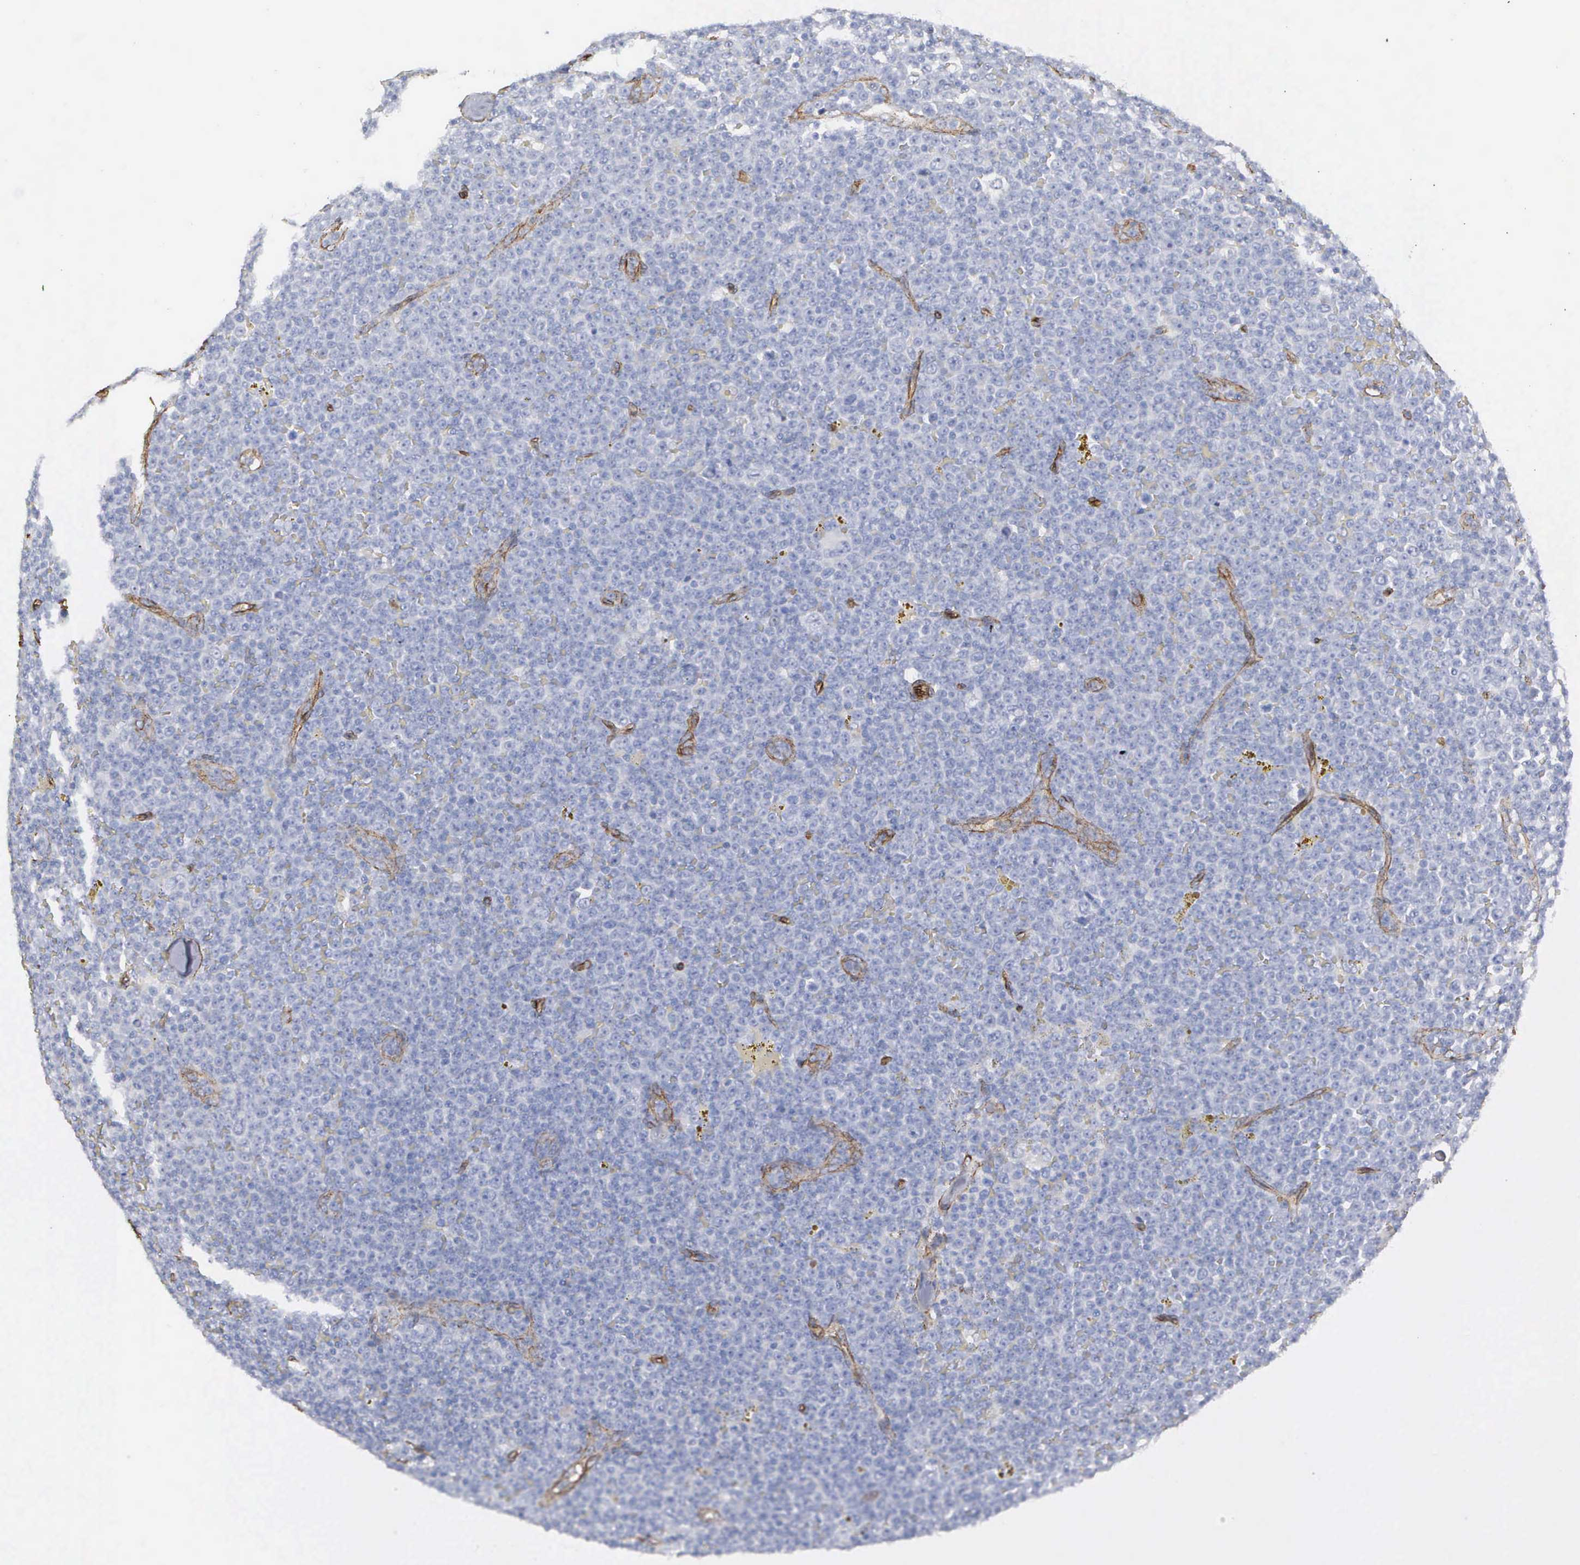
{"staining": {"intensity": "negative", "quantity": "none", "location": "none"}, "tissue": "lymphoma", "cell_type": "Tumor cells", "image_type": "cancer", "snomed": [{"axis": "morphology", "description": "Malignant lymphoma, non-Hodgkin's type, Low grade"}, {"axis": "topography", "description": "Lymph node"}], "caption": "Tumor cells are negative for brown protein staining in lymphoma.", "gene": "MAGEB10", "patient": {"sex": "male", "age": 50}}